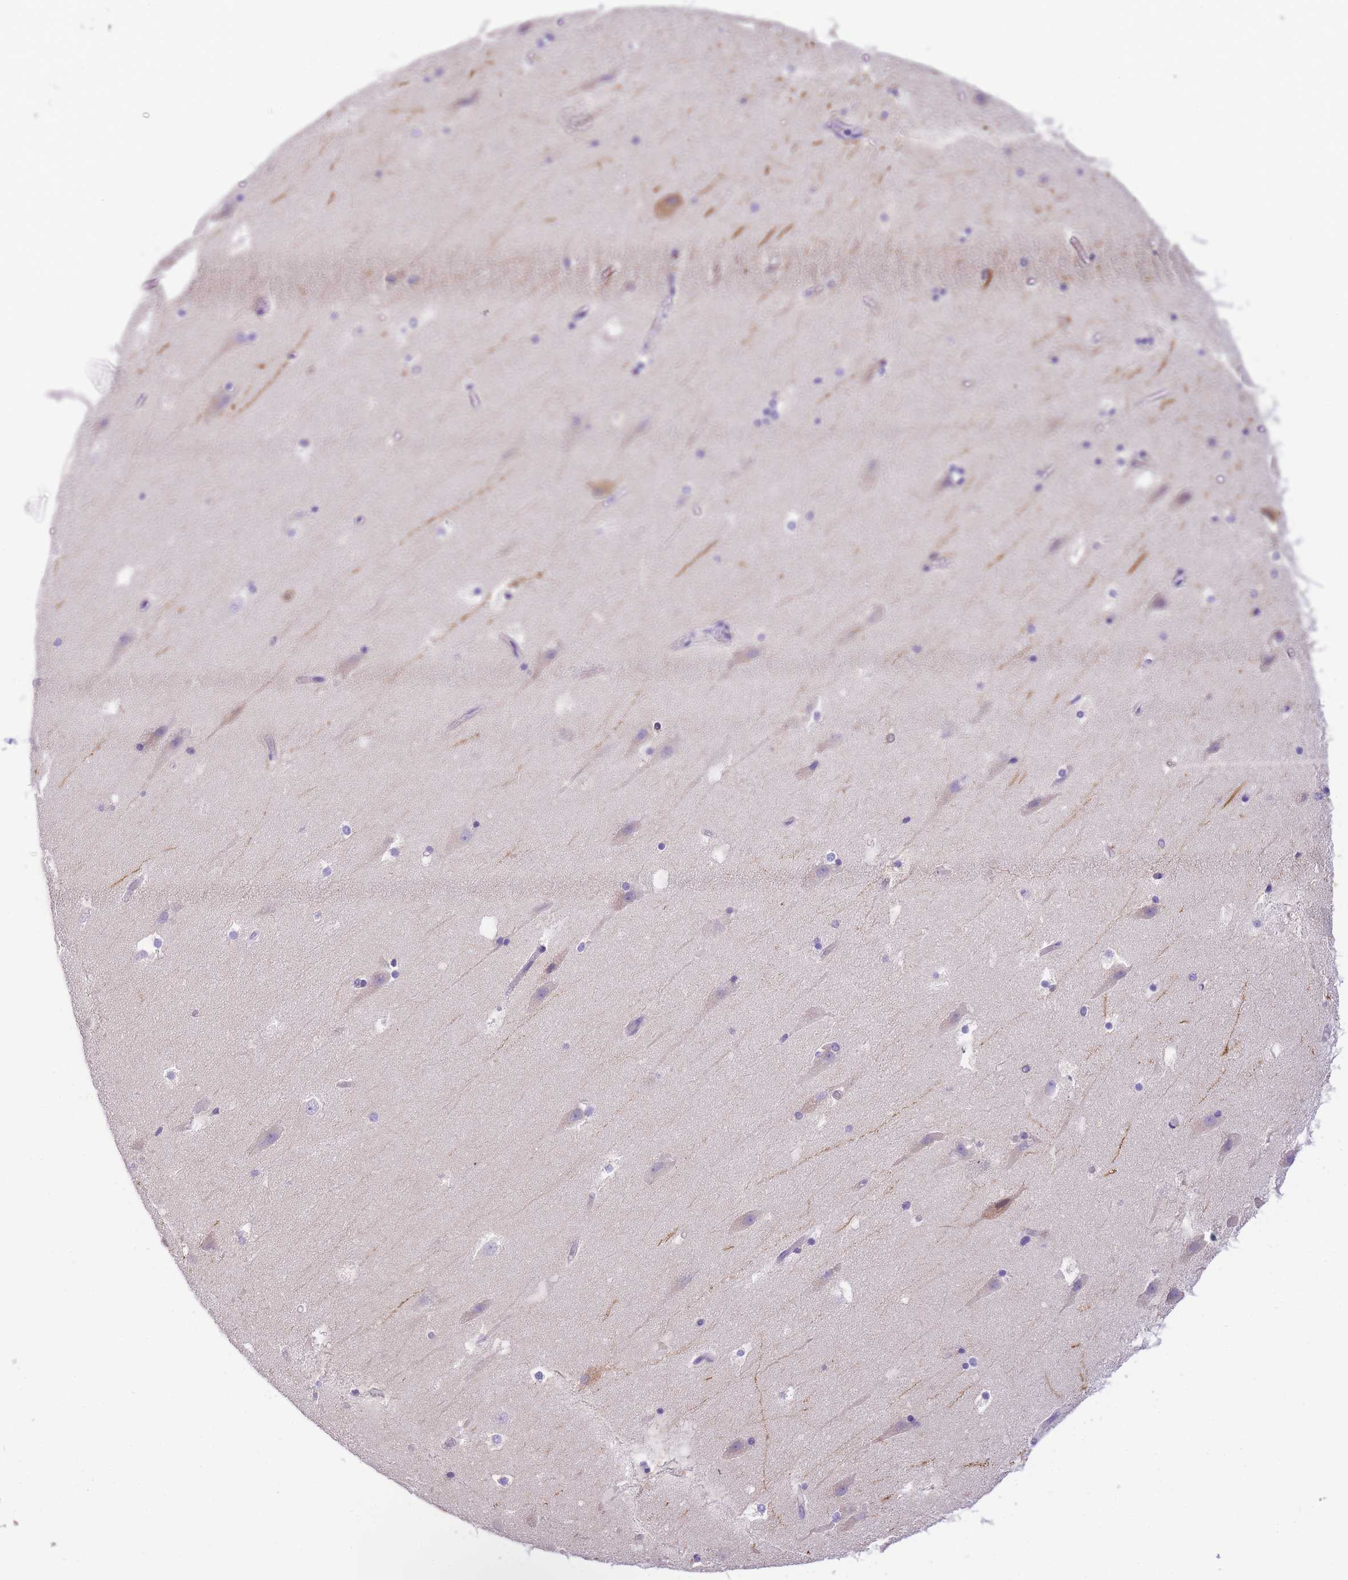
{"staining": {"intensity": "negative", "quantity": "none", "location": "none"}, "tissue": "hippocampus", "cell_type": "Glial cells", "image_type": "normal", "snomed": [{"axis": "morphology", "description": "Normal tissue, NOS"}, {"axis": "topography", "description": "Hippocampus"}], "caption": "Immunohistochemistry micrograph of normal hippocampus: hippocampus stained with DAB (3,3'-diaminobenzidine) shows no significant protein staining in glial cells.", "gene": "EPN2", "patient": {"sex": "female", "age": 52}}